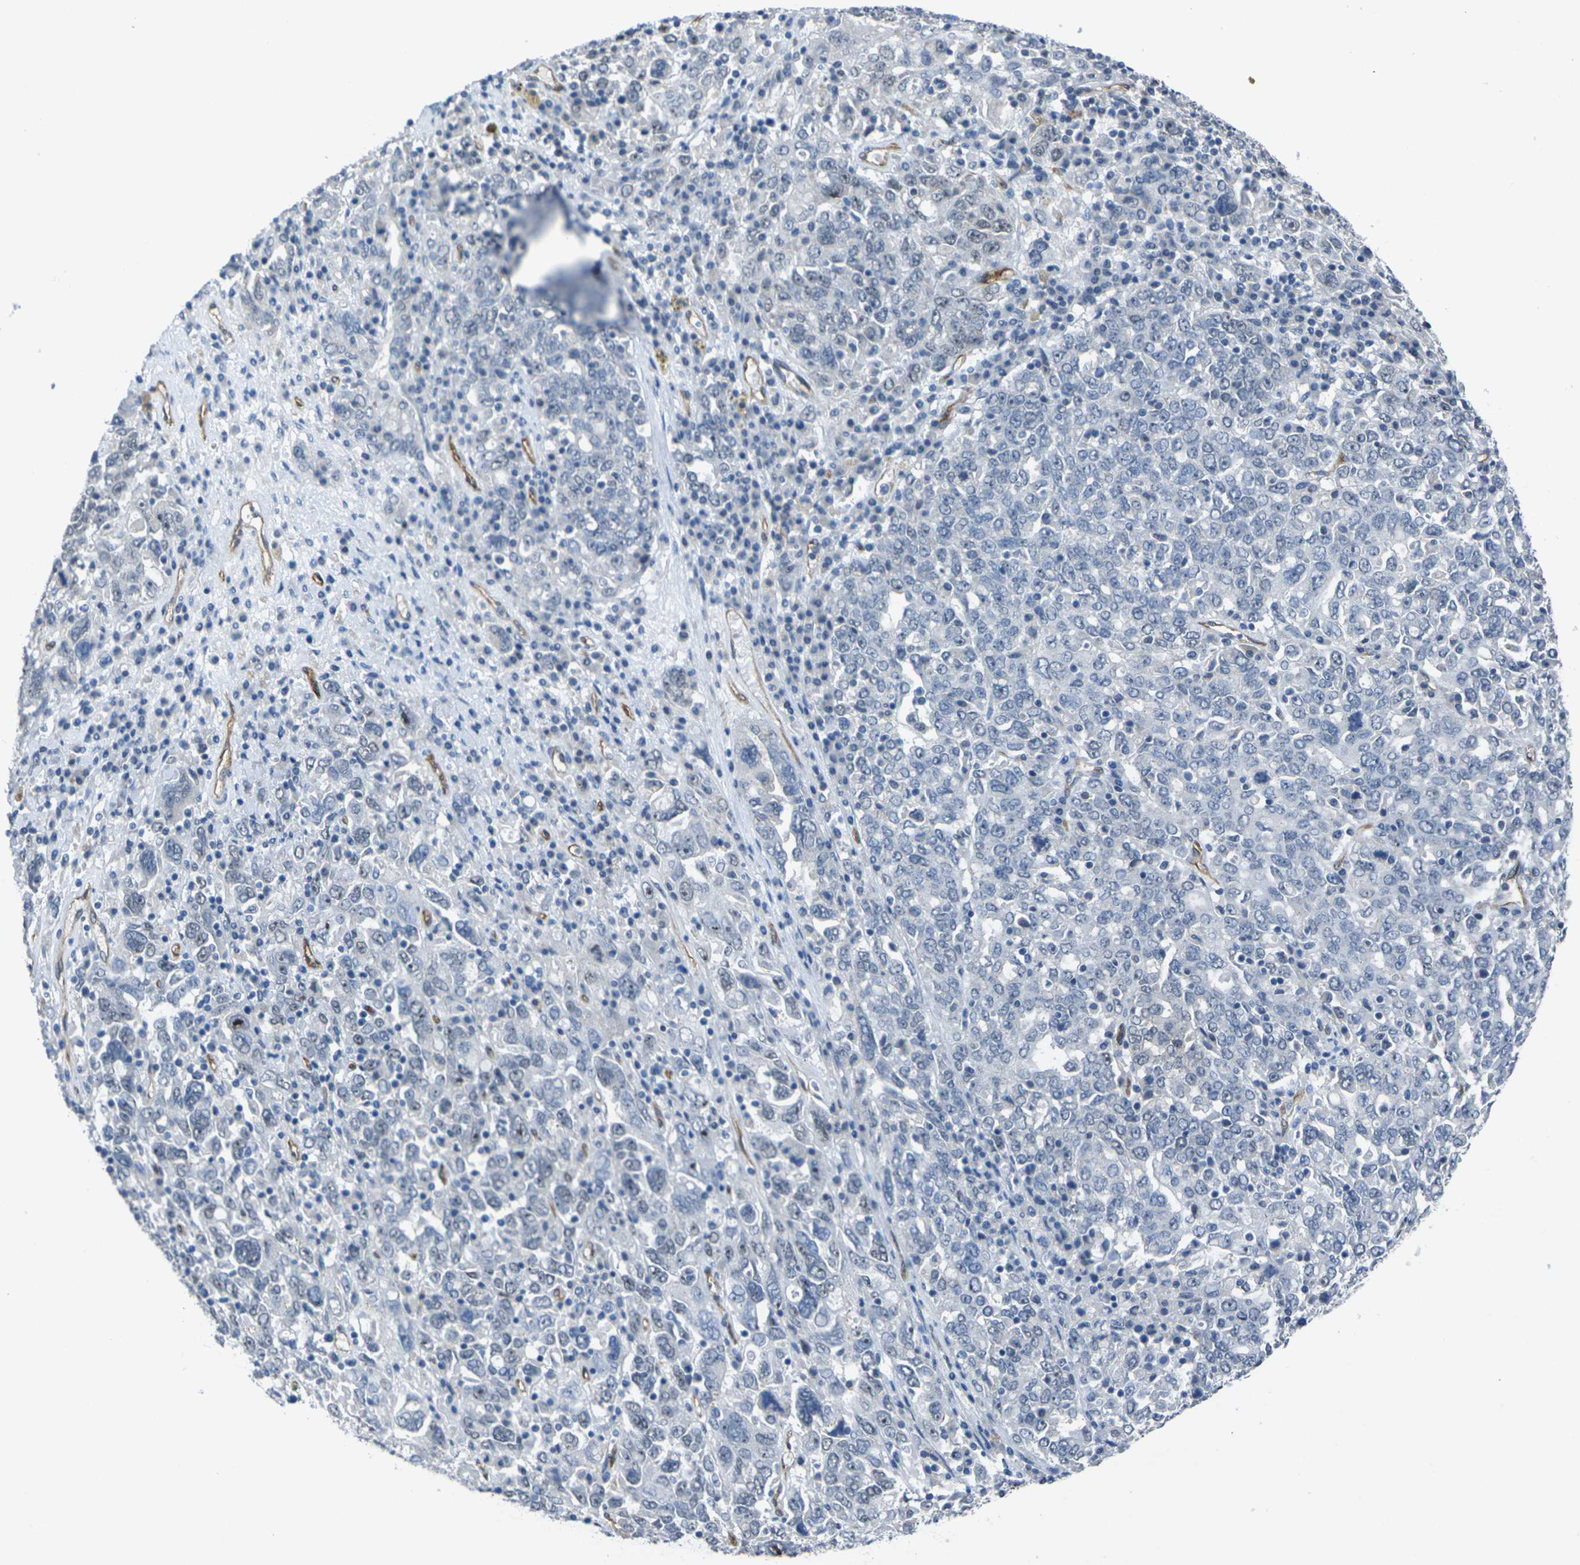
{"staining": {"intensity": "negative", "quantity": "none", "location": "none"}, "tissue": "ovarian cancer", "cell_type": "Tumor cells", "image_type": "cancer", "snomed": [{"axis": "morphology", "description": "Carcinoma, endometroid"}, {"axis": "topography", "description": "Ovary"}], "caption": "DAB immunohistochemical staining of ovarian cancer (endometroid carcinoma) demonstrates no significant positivity in tumor cells.", "gene": "HSPA12B", "patient": {"sex": "female", "age": 62}}